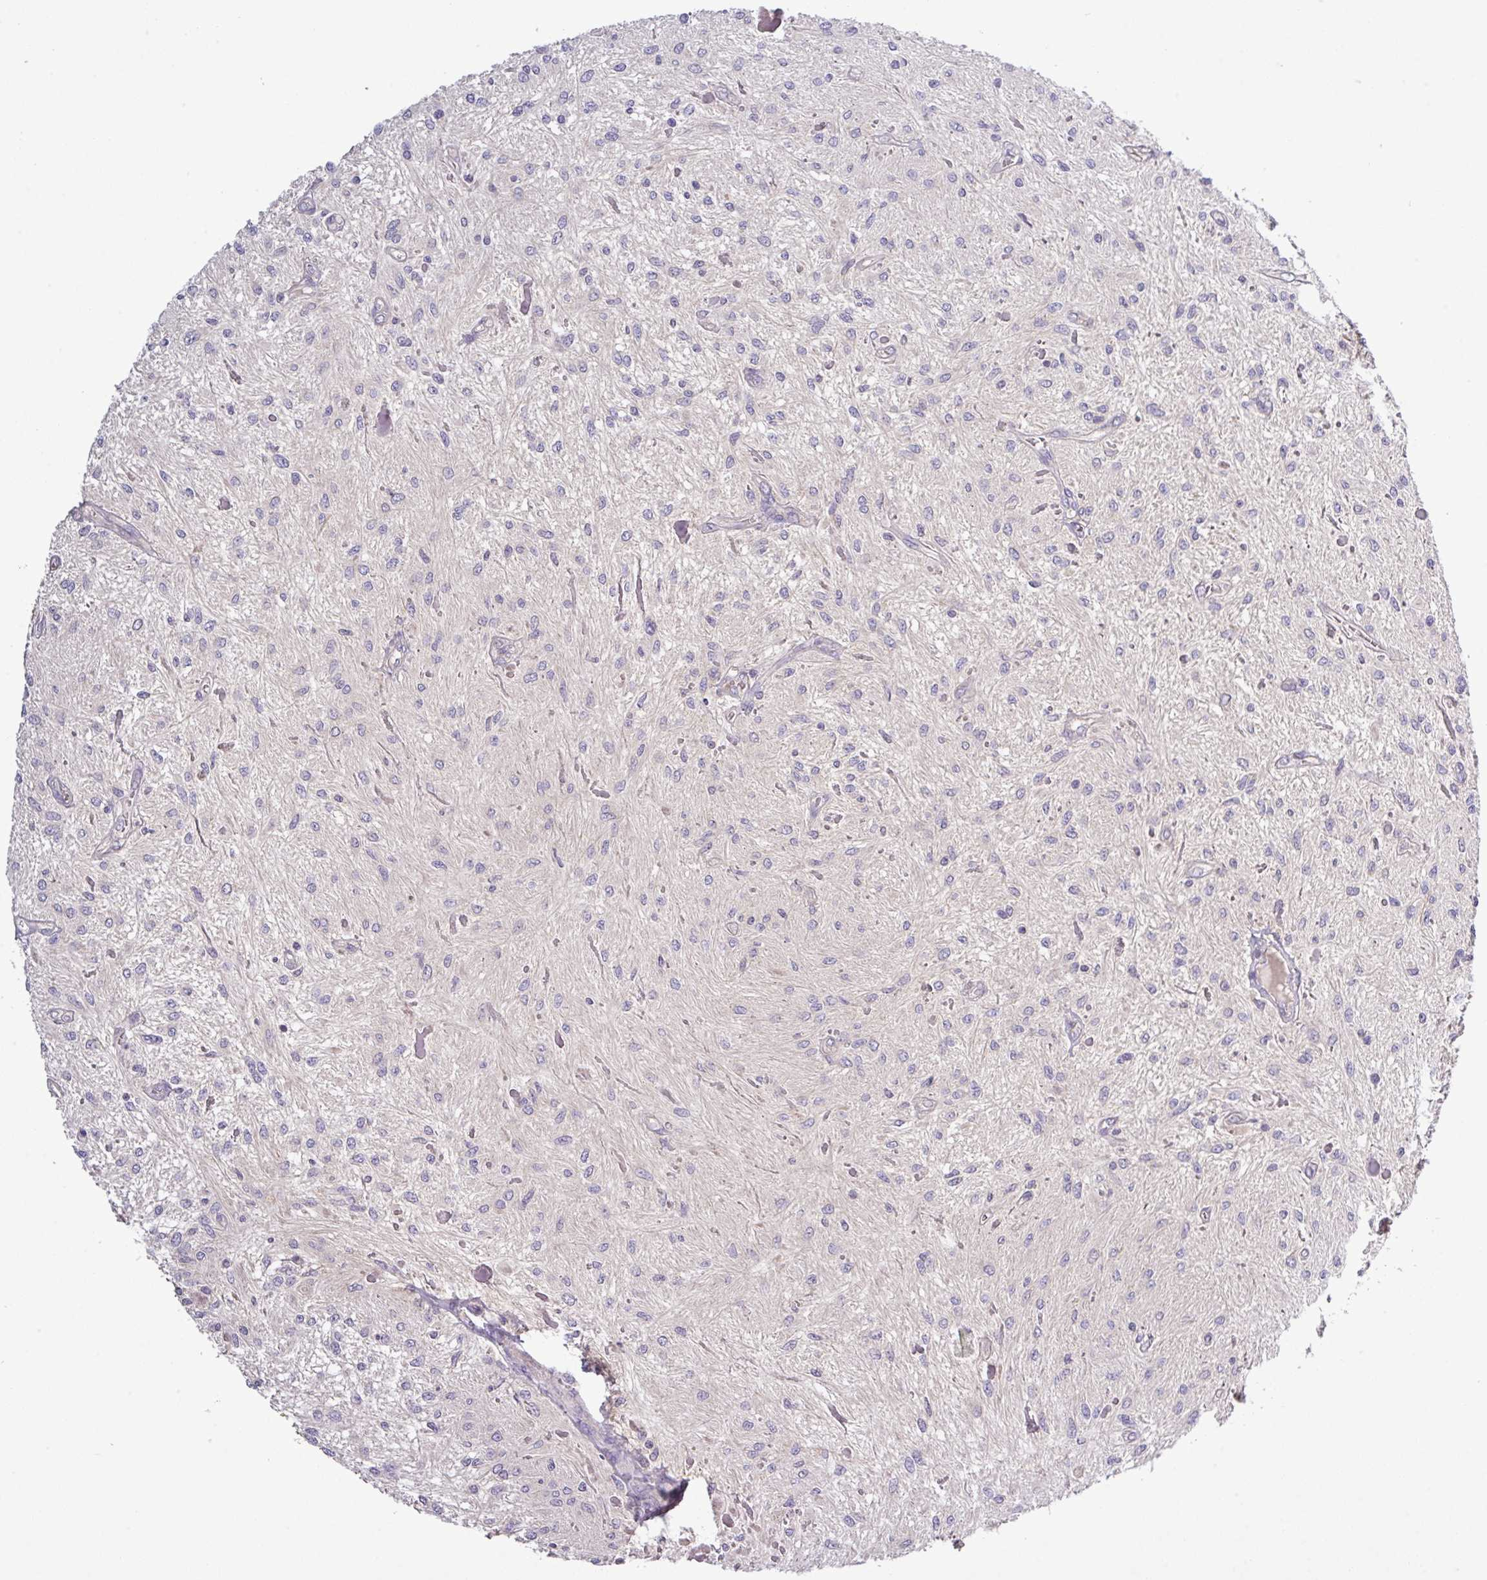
{"staining": {"intensity": "negative", "quantity": "none", "location": "none"}, "tissue": "glioma", "cell_type": "Tumor cells", "image_type": "cancer", "snomed": [{"axis": "morphology", "description": "Glioma, malignant, Low grade"}, {"axis": "topography", "description": "Cerebellum"}], "caption": "Immunohistochemistry (IHC) of malignant glioma (low-grade) reveals no staining in tumor cells. The staining was performed using DAB (3,3'-diaminobenzidine) to visualize the protein expression in brown, while the nuclei were stained in blue with hematoxylin (Magnification: 20x).", "gene": "TMEM62", "patient": {"sex": "female", "age": 14}}